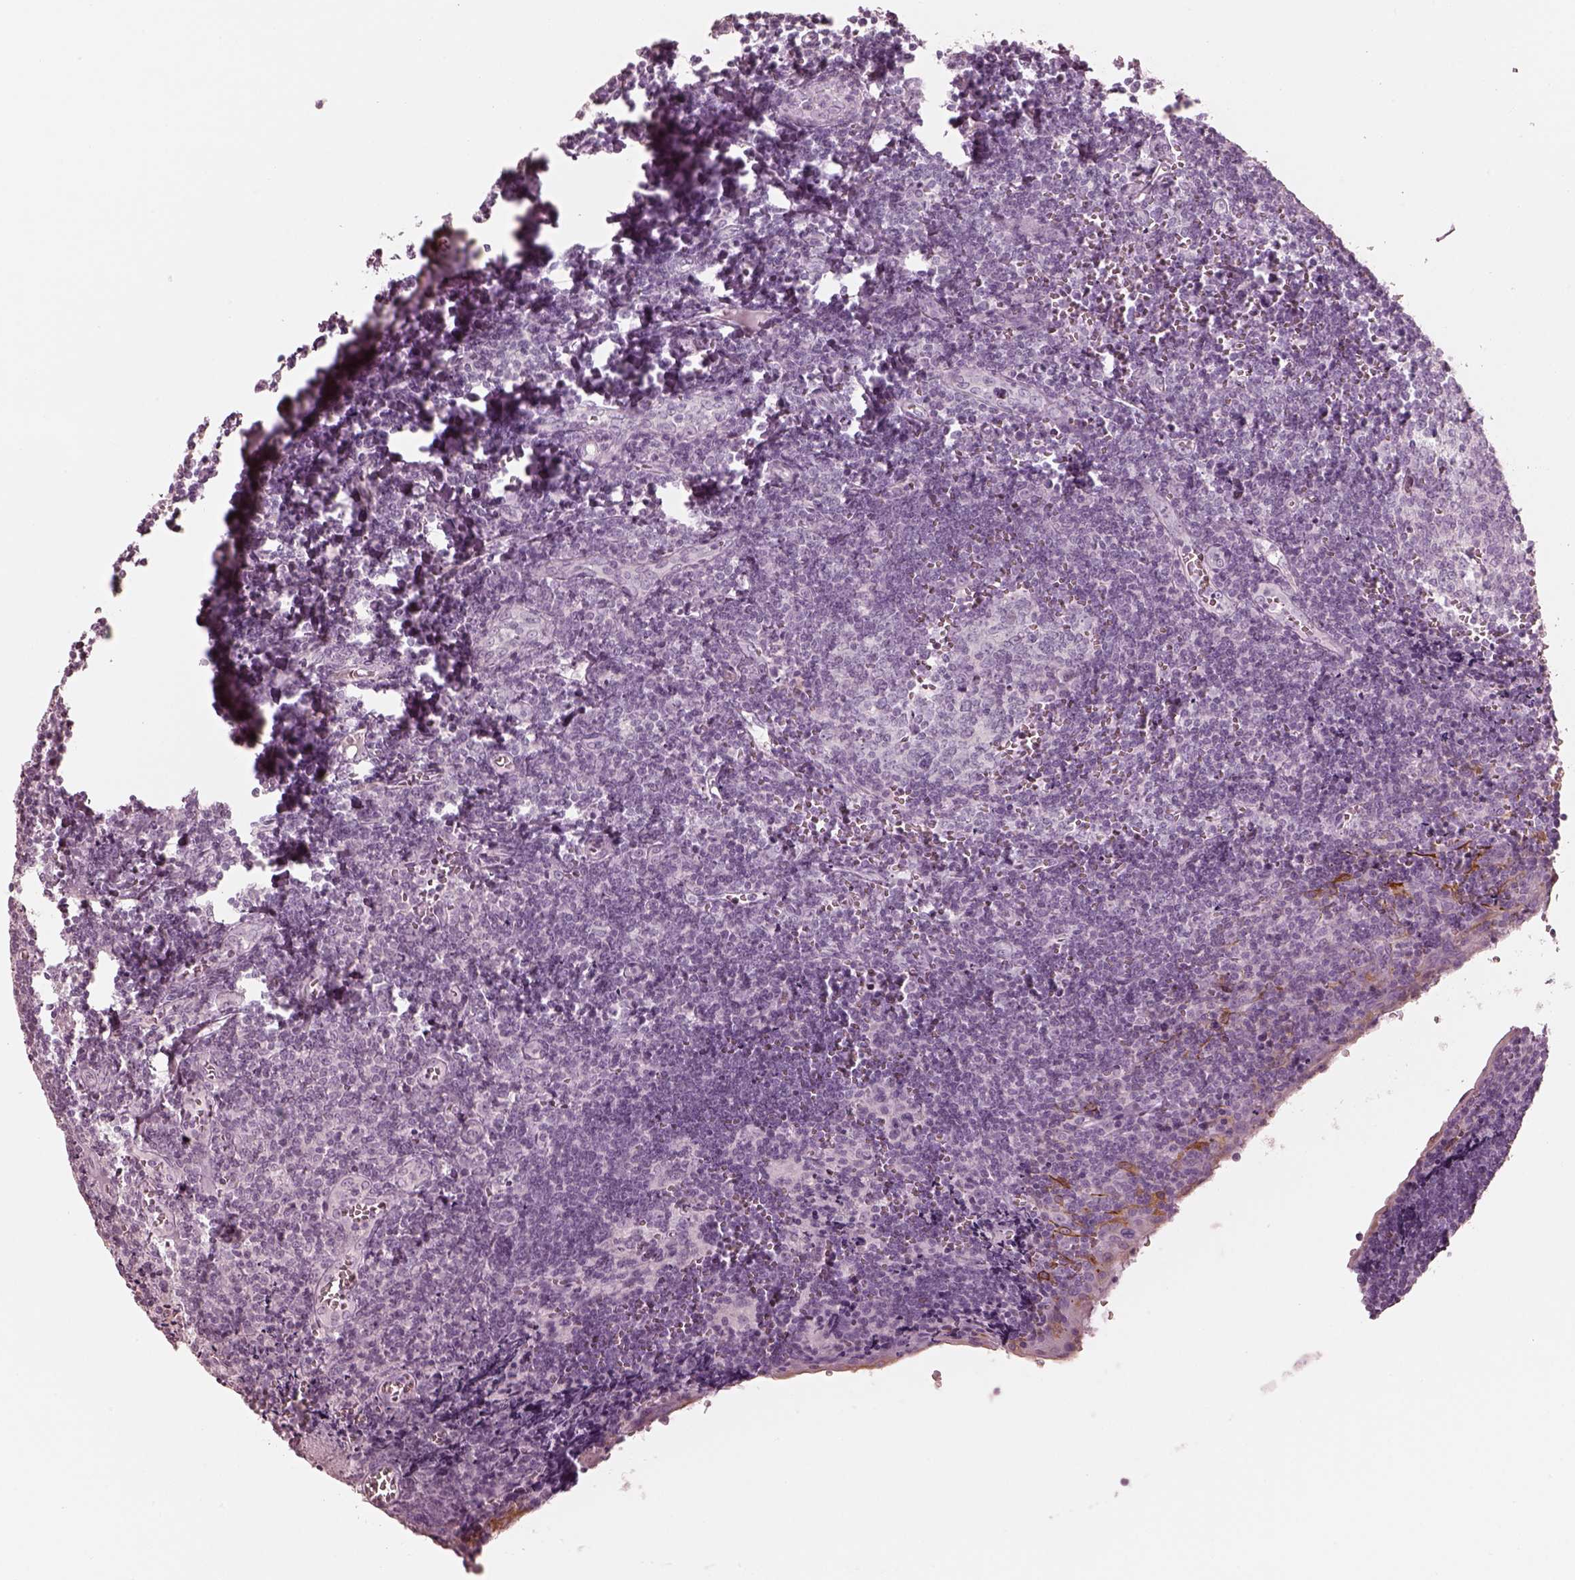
{"staining": {"intensity": "negative", "quantity": "none", "location": "none"}, "tissue": "tonsil", "cell_type": "Germinal center cells", "image_type": "normal", "snomed": [{"axis": "morphology", "description": "Normal tissue, NOS"}, {"axis": "morphology", "description": "Inflammation, NOS"}, {"axis": "topography", "description": "Tonsil"}], "caption": "Germinal center cells are negative for brown protein staining in benign tonsil. The staining was performed using DAB to visualize the protein expression in brown, while the nuclei were stained in blue with hematoxylin (Magnification: 20x).", "gene": "PON3", "patient": {"sex": "female", "age": 31}}